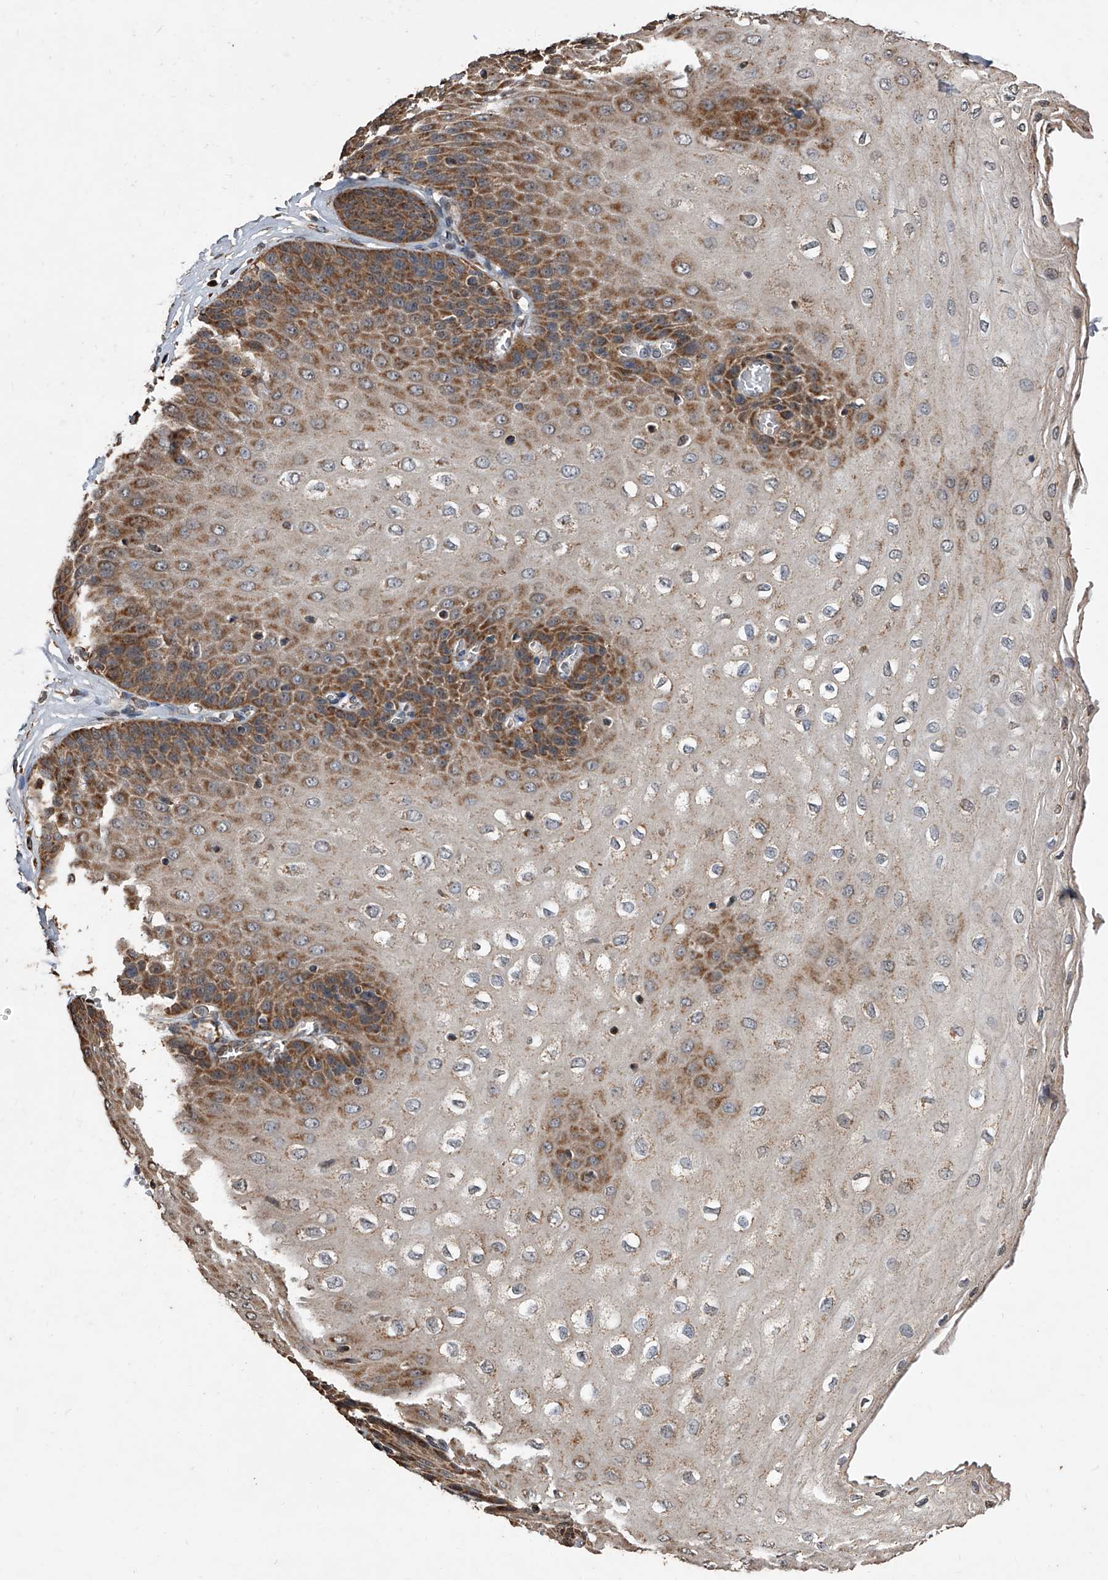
{"staining": {"intensity": "moderate", "quantity": "25%-75%", "location": "cytoplasmic/membranous"}, "tissue": "esophagus", "cell_type": "Squamous epithelial cells", "image_type": "normal", "snomed": [{"axis": "morphology", "description": "Normal tissue, NOS"}, {"axis": "topography", "description": "Esophagus"}], "caption": "Esophagus stained with immunohistochemistry (IHC) shows moderate cytoplasmic/membranous staining in about 25%-75% of squamous epithelial cells.", "gene": "LTV1", "patient": {"sex": "male", "age": 60}}